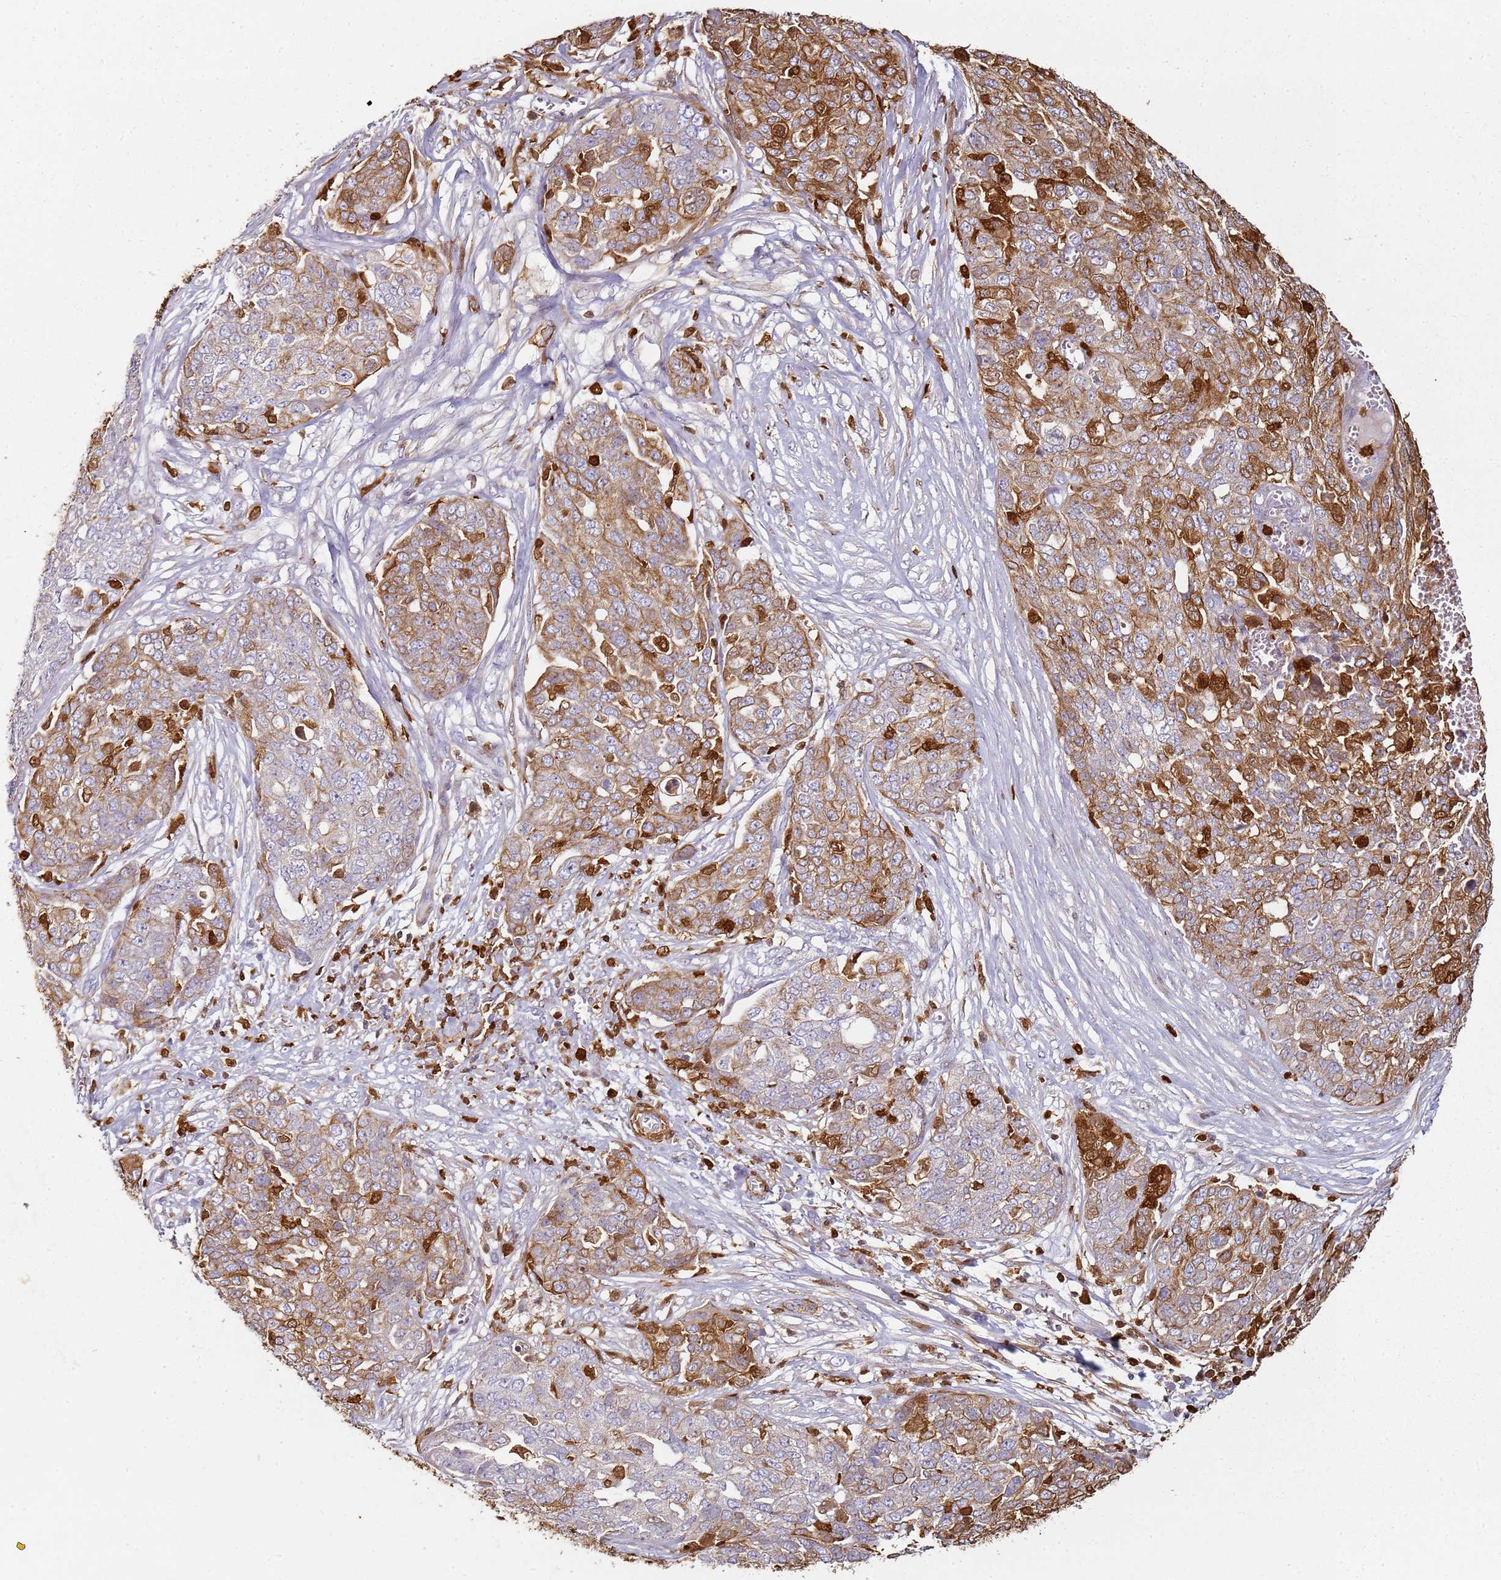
{"staining": {"intensity": "moderate", "quantity": ">75%", "location": "cytoplasmic/membranous,nuclear"}, "tissue": "ovarian cancer", "cell_type": "Tumor cells", "image_type": "cancer", "snomed": [{"axis": "morphology", "description": "Cystadenocarcinoma, serous, NOS"}, {"axis": "topography", "description": "Soft tissue"}, {"axis": "topography", "description": "Ovary"}], "caption": "Tumor cells reveal medium levels of moderate cytoplasmic/membranous and nuclear expression in approximately >75% of cells in human ovarian serous cystadenocarcinoma.", "gene": "S100A4", "patient": {"sex": "female", "age": 57}}